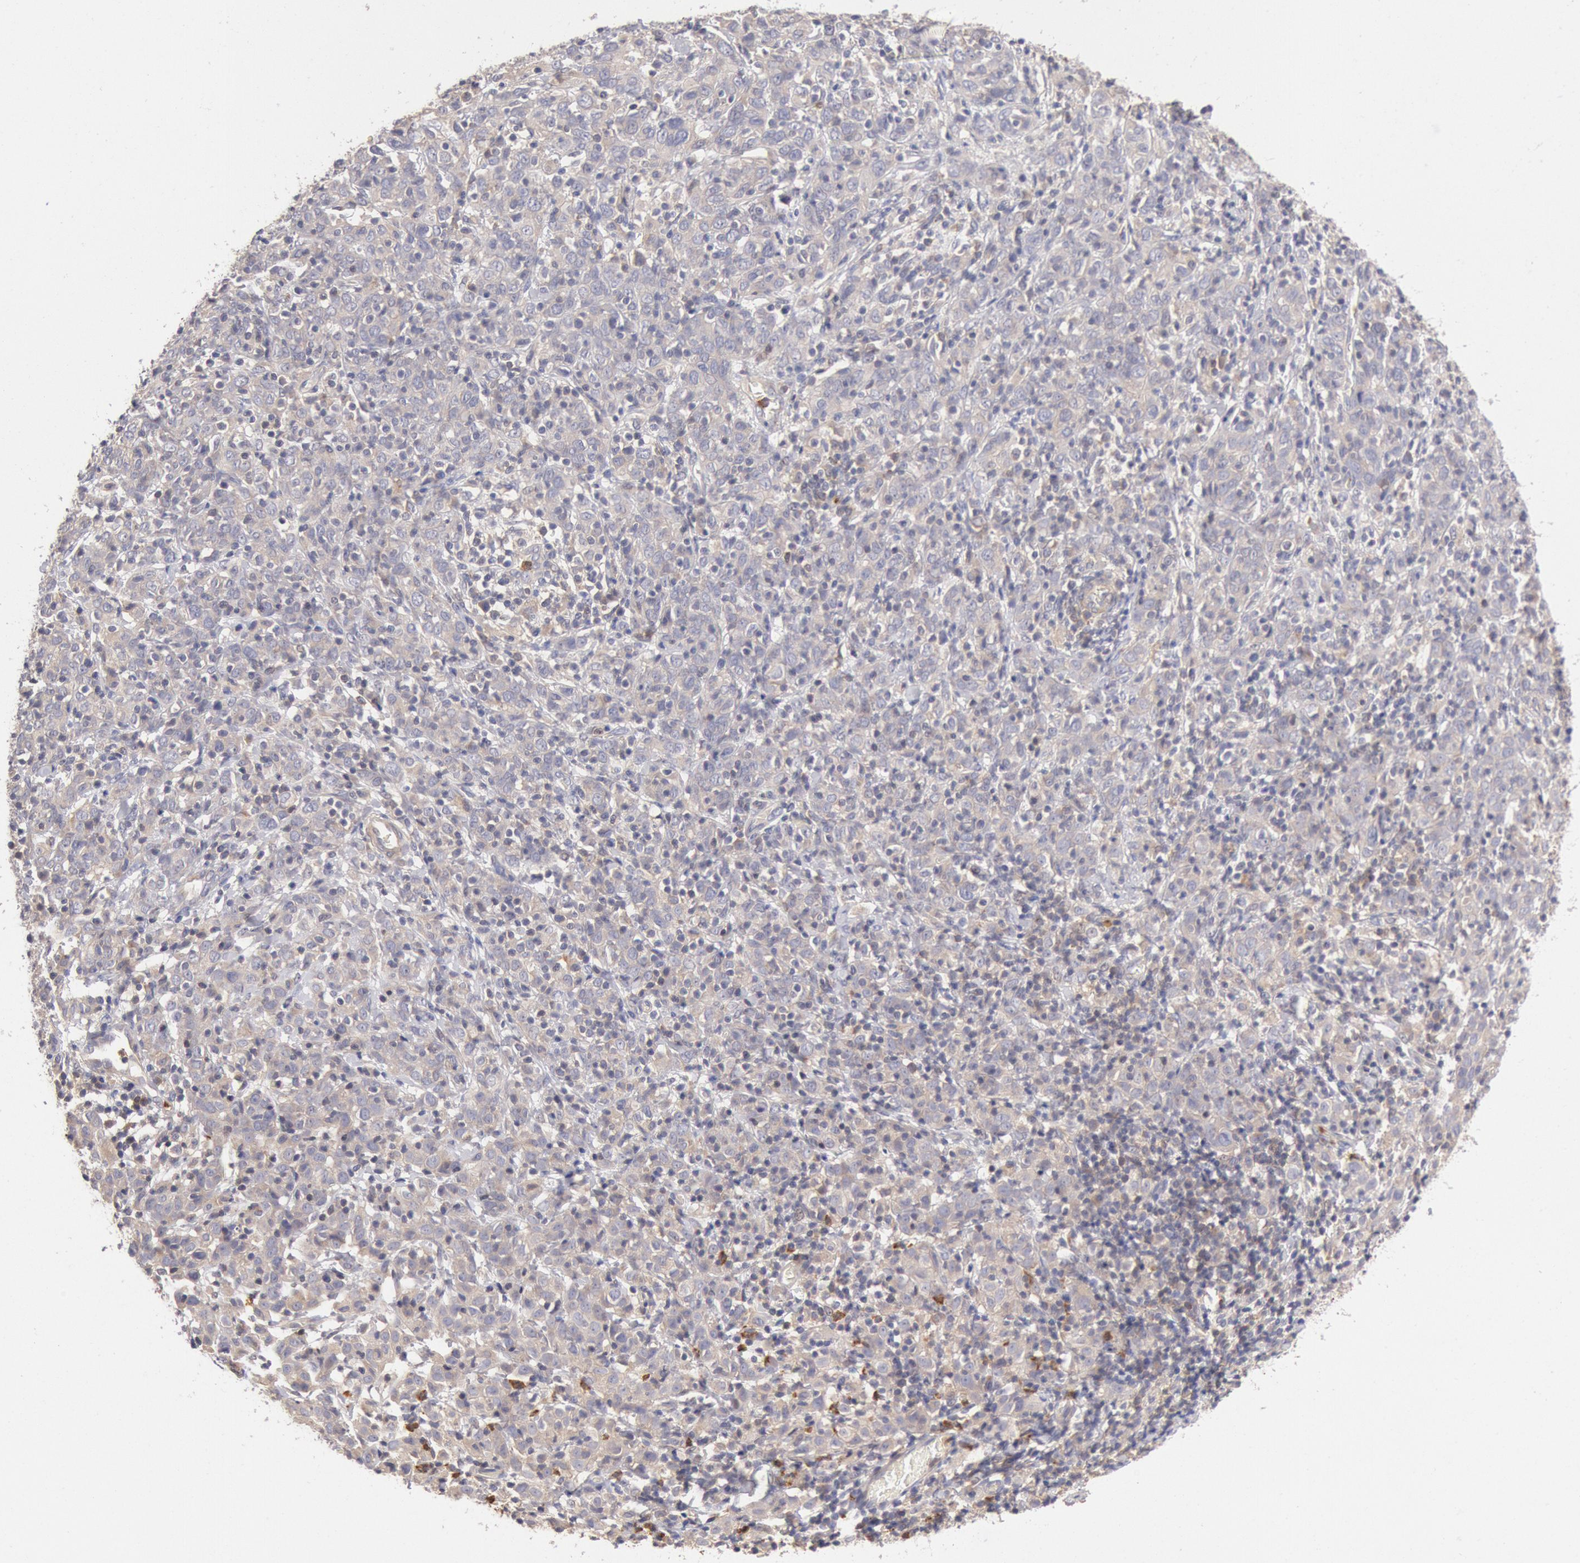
{"staining": {"intensity": "weak", "quantity": "25%-75%", "location": "cytoplasmic/membranous"}, "tissue": "cervical cancer", "cell_type": "Tumor cells", "image_type": "cancer", "snomed": [{"axis": "morphology", "description": "Normal tissue, NOS"}, {"axis": "morphology", "description": "Squamous cell carcinoma, NOS"}, {"axis": "topography", "description": "Cervix"}], "caption": "Cervical cancer was stained to show a protein in brown. There is low levels of weak cytoplasmic/membranous staining in about 25%-75% of tumor cells.", "gene": "TMED8", "patient": {"sex": "female", "age": 67}}